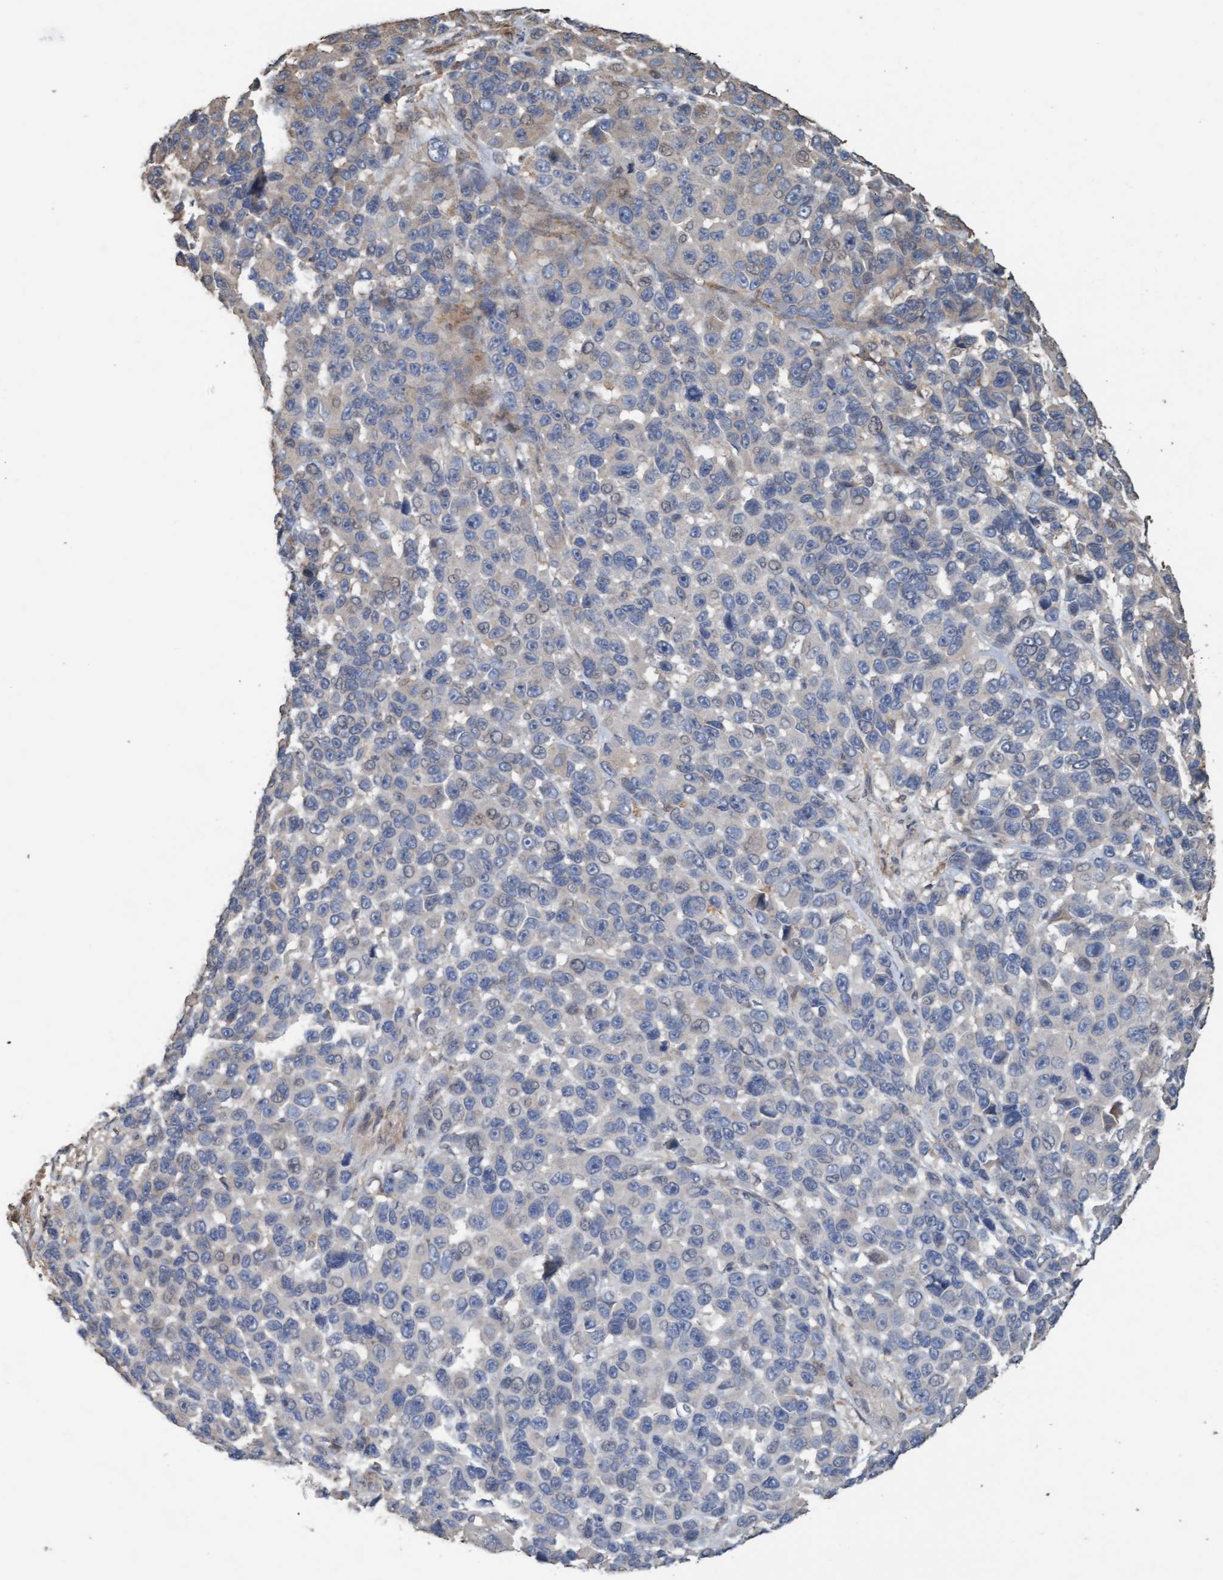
{"staining": {"intensity": "negative", "quantity": "none", "location": "none"}, "tissue": "melanoma", "cell_type": "Tumor cells", "image_type": "cancer", "snomed": [{"axis": "morphology", "description": "Malignant melanoma, NOS"}, {"axis": "topography", "description": "Skin"}], "caption": "Tumor cells are negative for protein expression in human melanoma.", "gene": "LONRF1", "patient": {"sex": "male", "age": 53}}